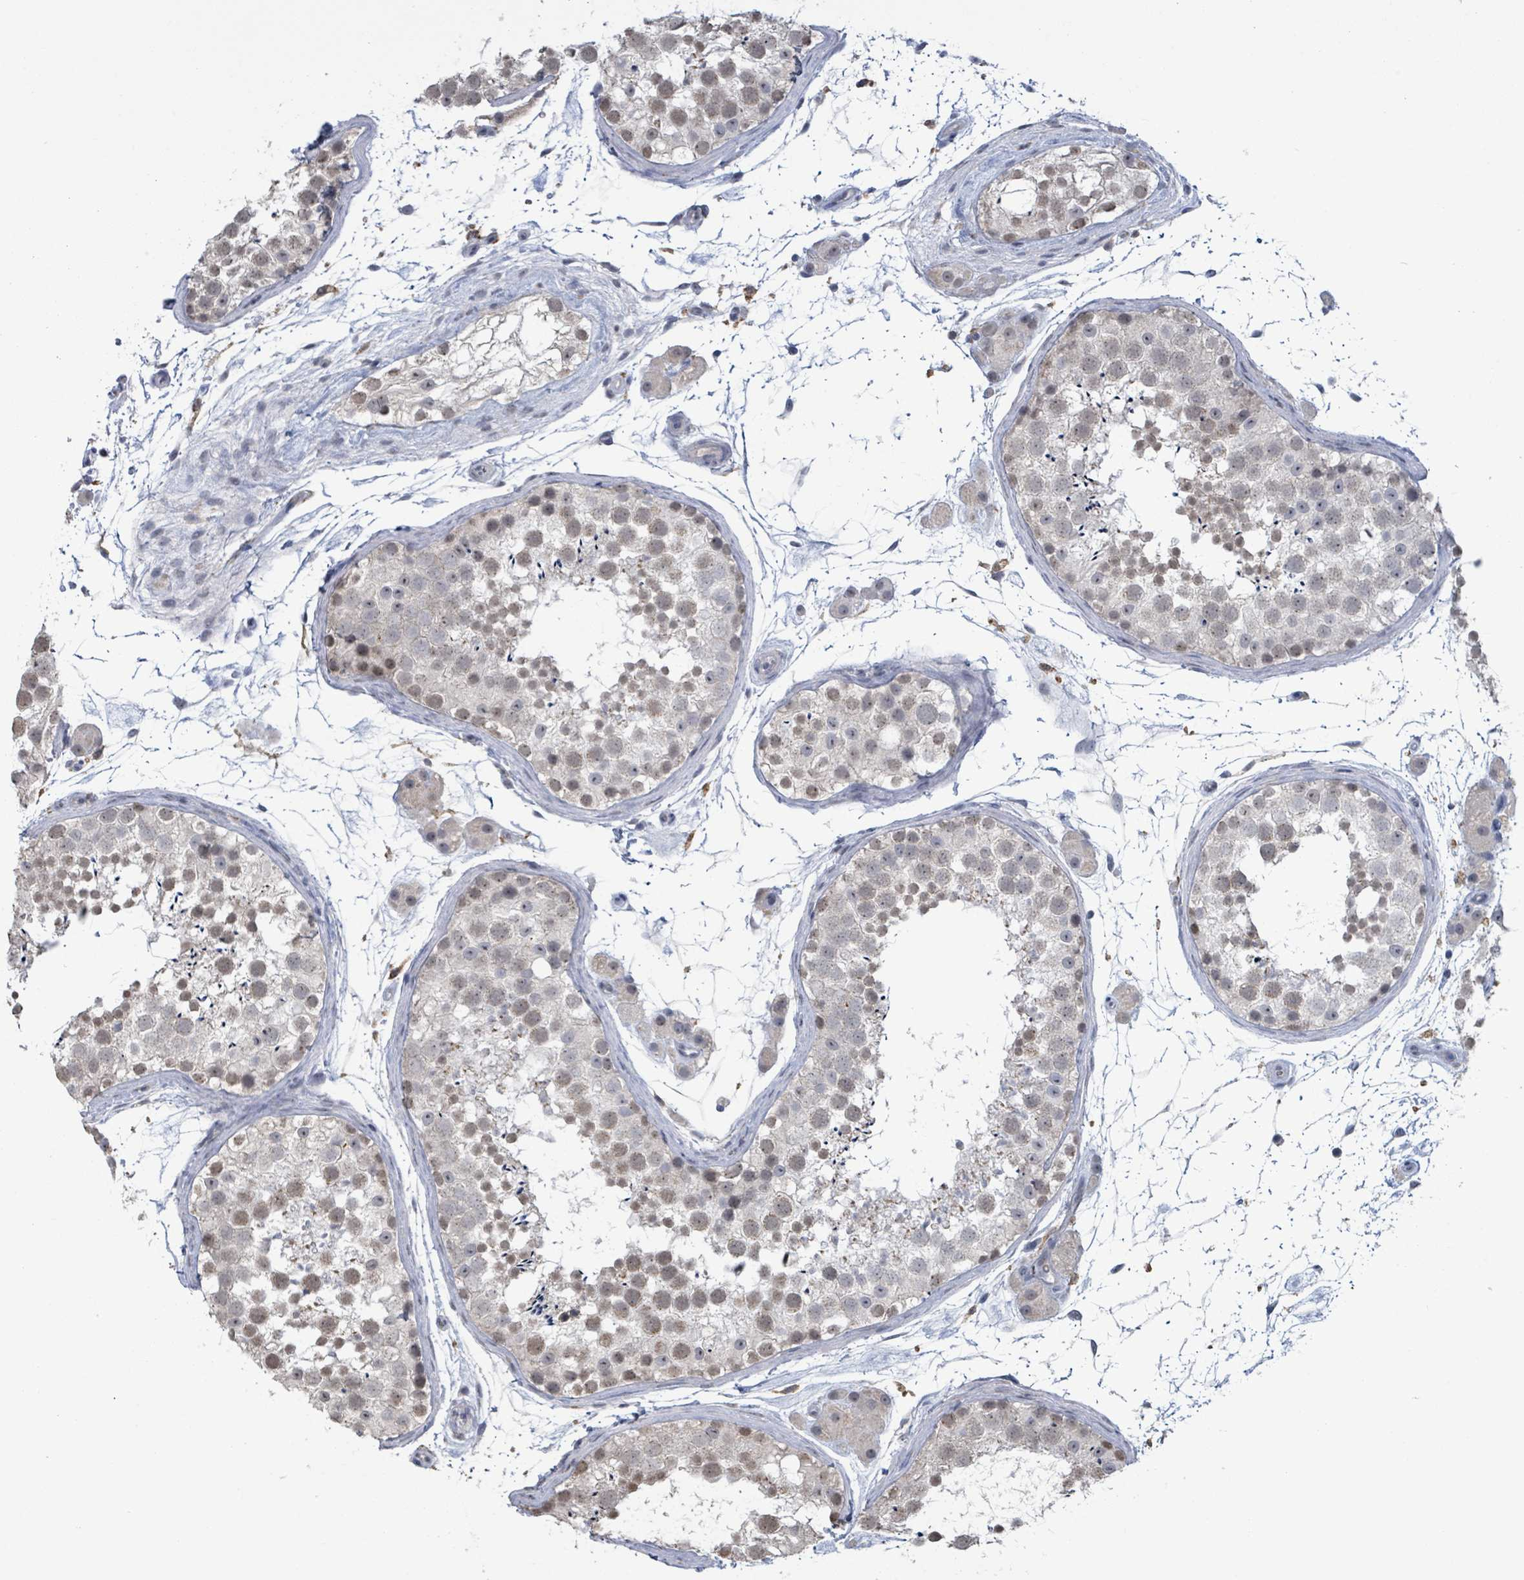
{"staining": {"intensity": "weak", "quantity": "25%-75%", "location": "cytoplasmic/membranous,nuclear"}, "tissue": "testis", "cell_type": "Cells in seminiferous ducts", "image_type": "normal", "snomed": [{"axis": "morphology", "description": "Normal tissue, NOS"}, {"axis": "topography", "description": "Testis"}], "caption": "Protein analysis of normal testis shows weak cytoplasmic/membranous,nuclear staining in about 25%-75% of cells in seminiferous ducts. (DAB IHC, brown staining for protein, blue staining for nuclei).", "gene": "SEBOX", "patient": {"sex": "male", "age": 41}}